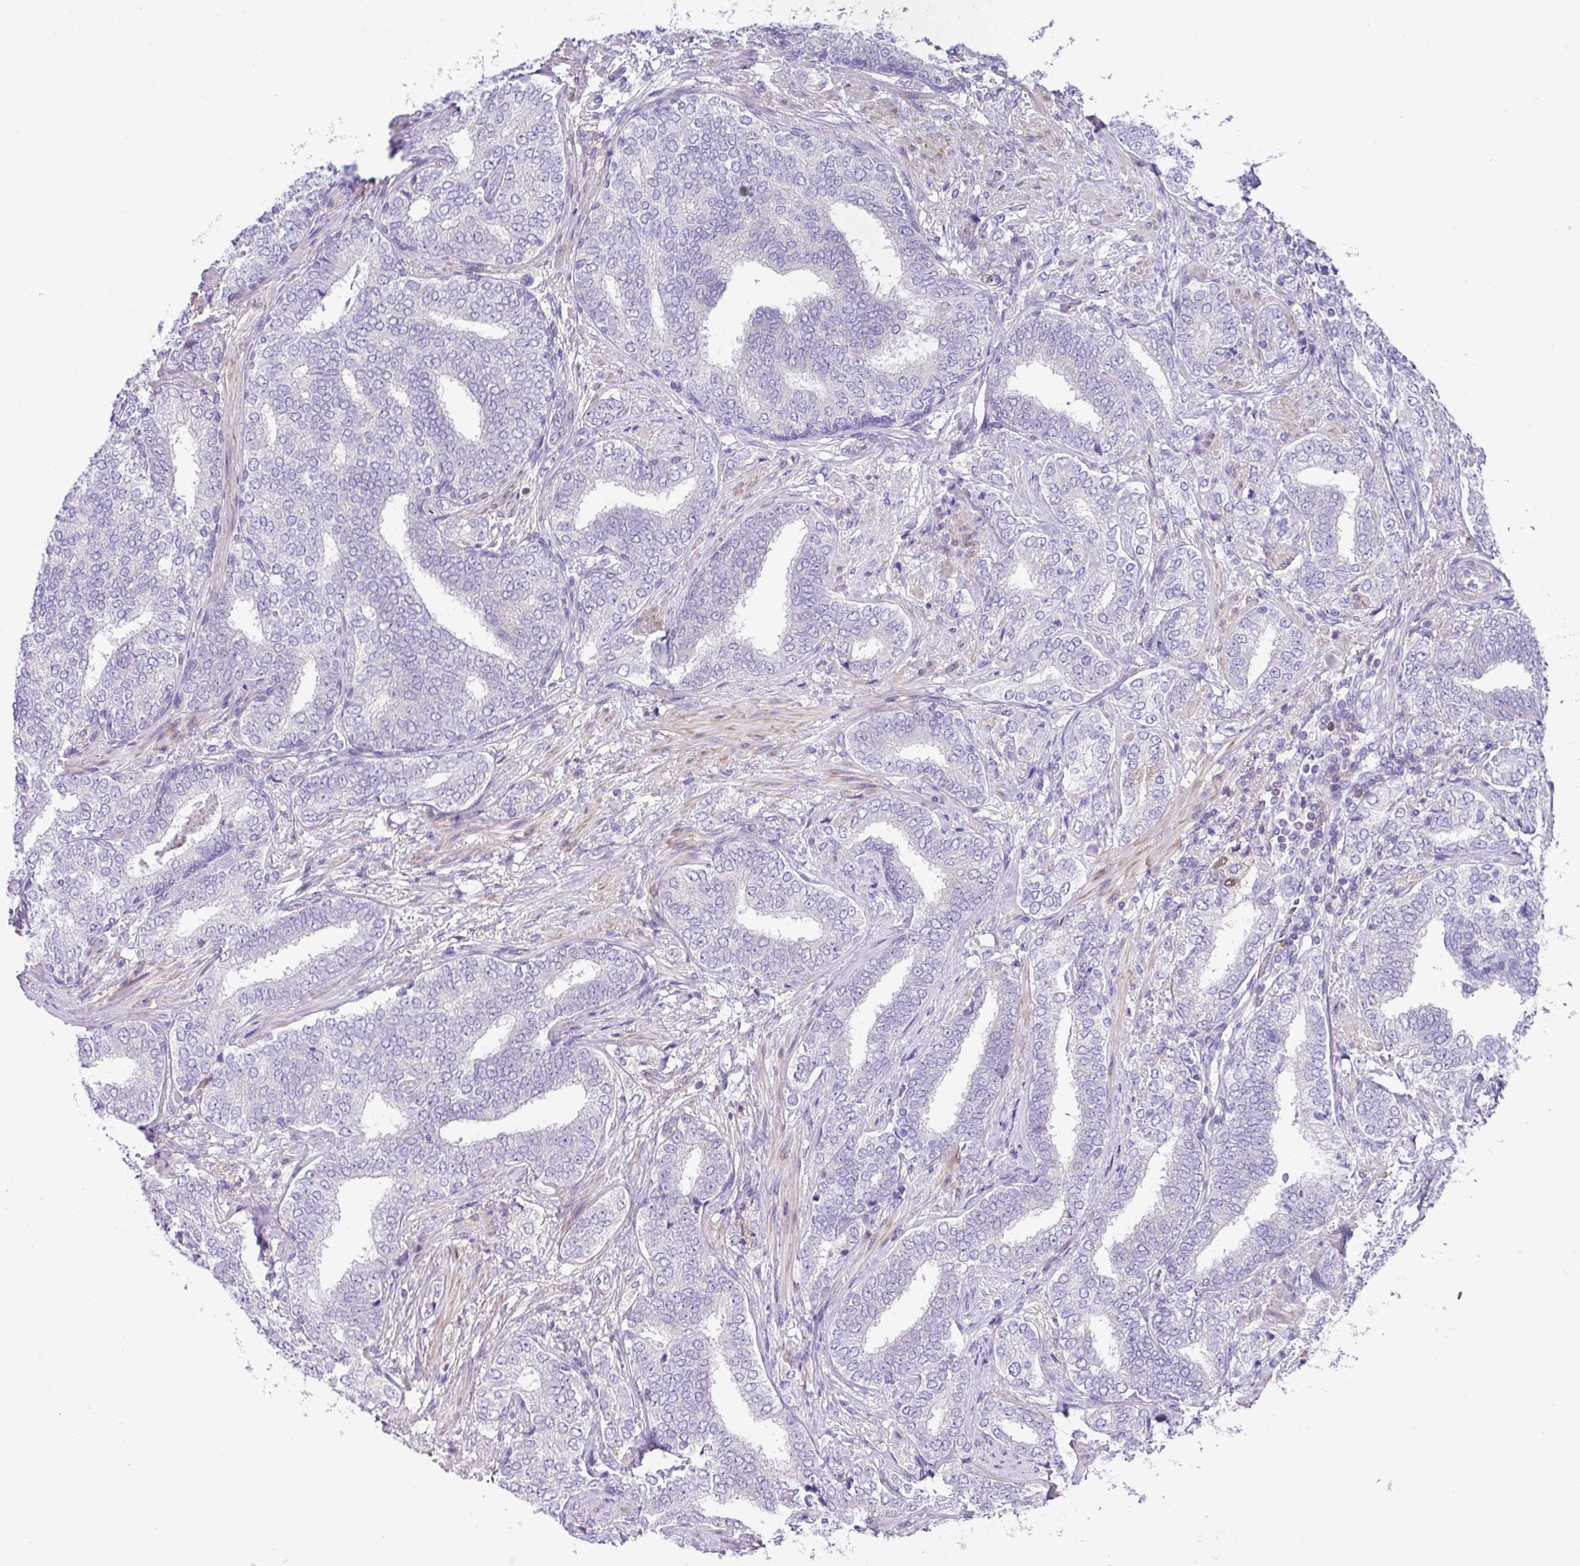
{"staining": {"intensity": "negative", "quantity": "none", "location": "none"}, "tissue": "prostate cancer", "cell_type": "Tumor cells", "image_type": "cancer", "snomed": [{"axis": "morphology", "description": "Adenocarcinoma, High grade"}, {"axis": "topography", "description": "Prostate"}], "caption": "Immunohistochemistry micrograph of neoplastic tissue: prostate cancer stained with DAB demonstrates no significant protein staining in tumor cells.", "gene": "DNAL1", "patient": {"sex": "male", "age": 72}}